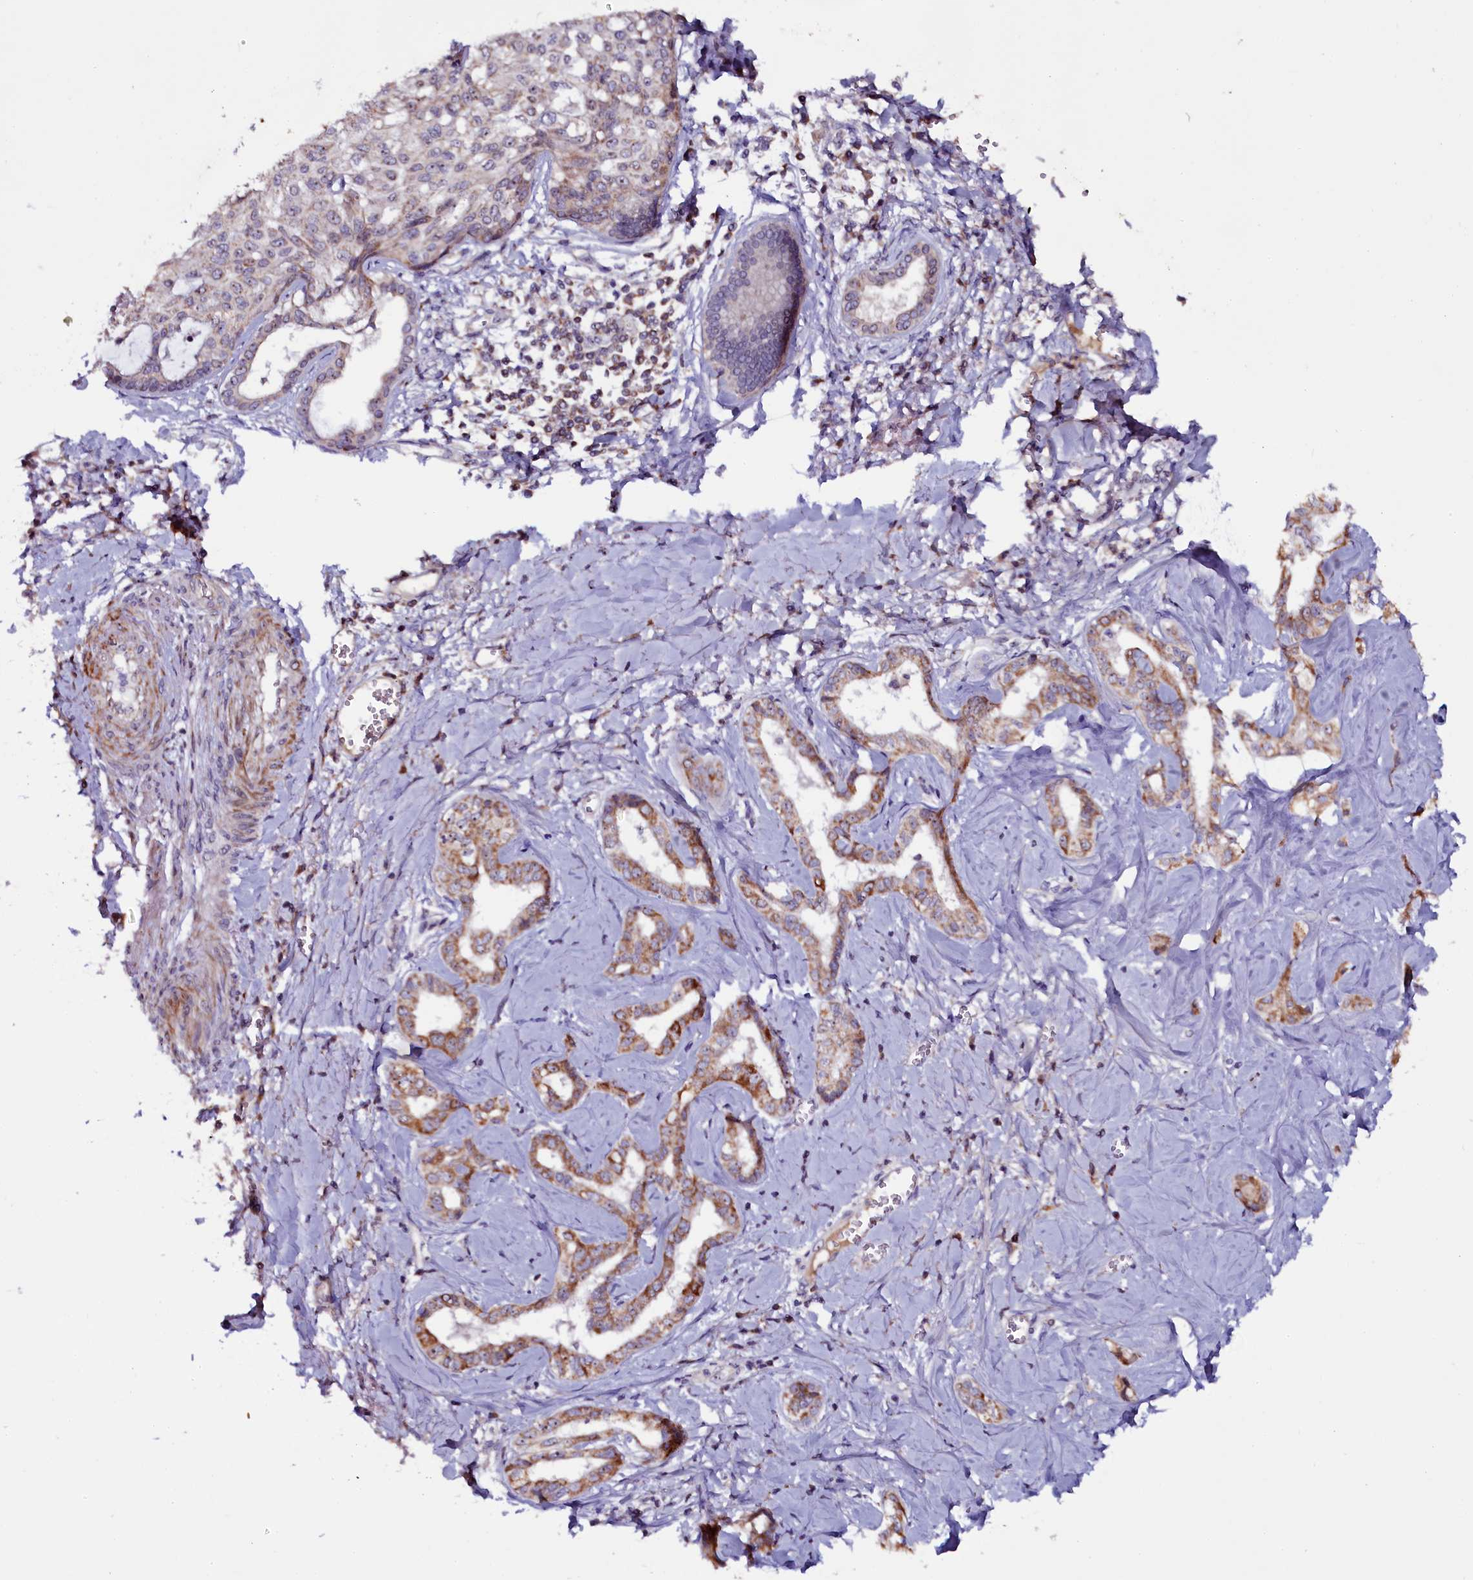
{"staining": {"intensity": "moderate", "quantity": ">75%", "location": "cytoplasmic/membranous"}, "tissue": "liver cancer", "cell_type": "Tumor cells", "image_type": "cancer", "snomed": [{"axis": "morphology", "description": "Cholangiocarcinoma"}, {"axis": "topography", "description": "Liver"}], "caption": "Protein staining shows moderate cytoplasmic/membranous expression in about >75% of tumor cells in cholangiocarcinoma (liver).", "gene": "NAA80", "patient": {"sex": "female", "age": 77}}